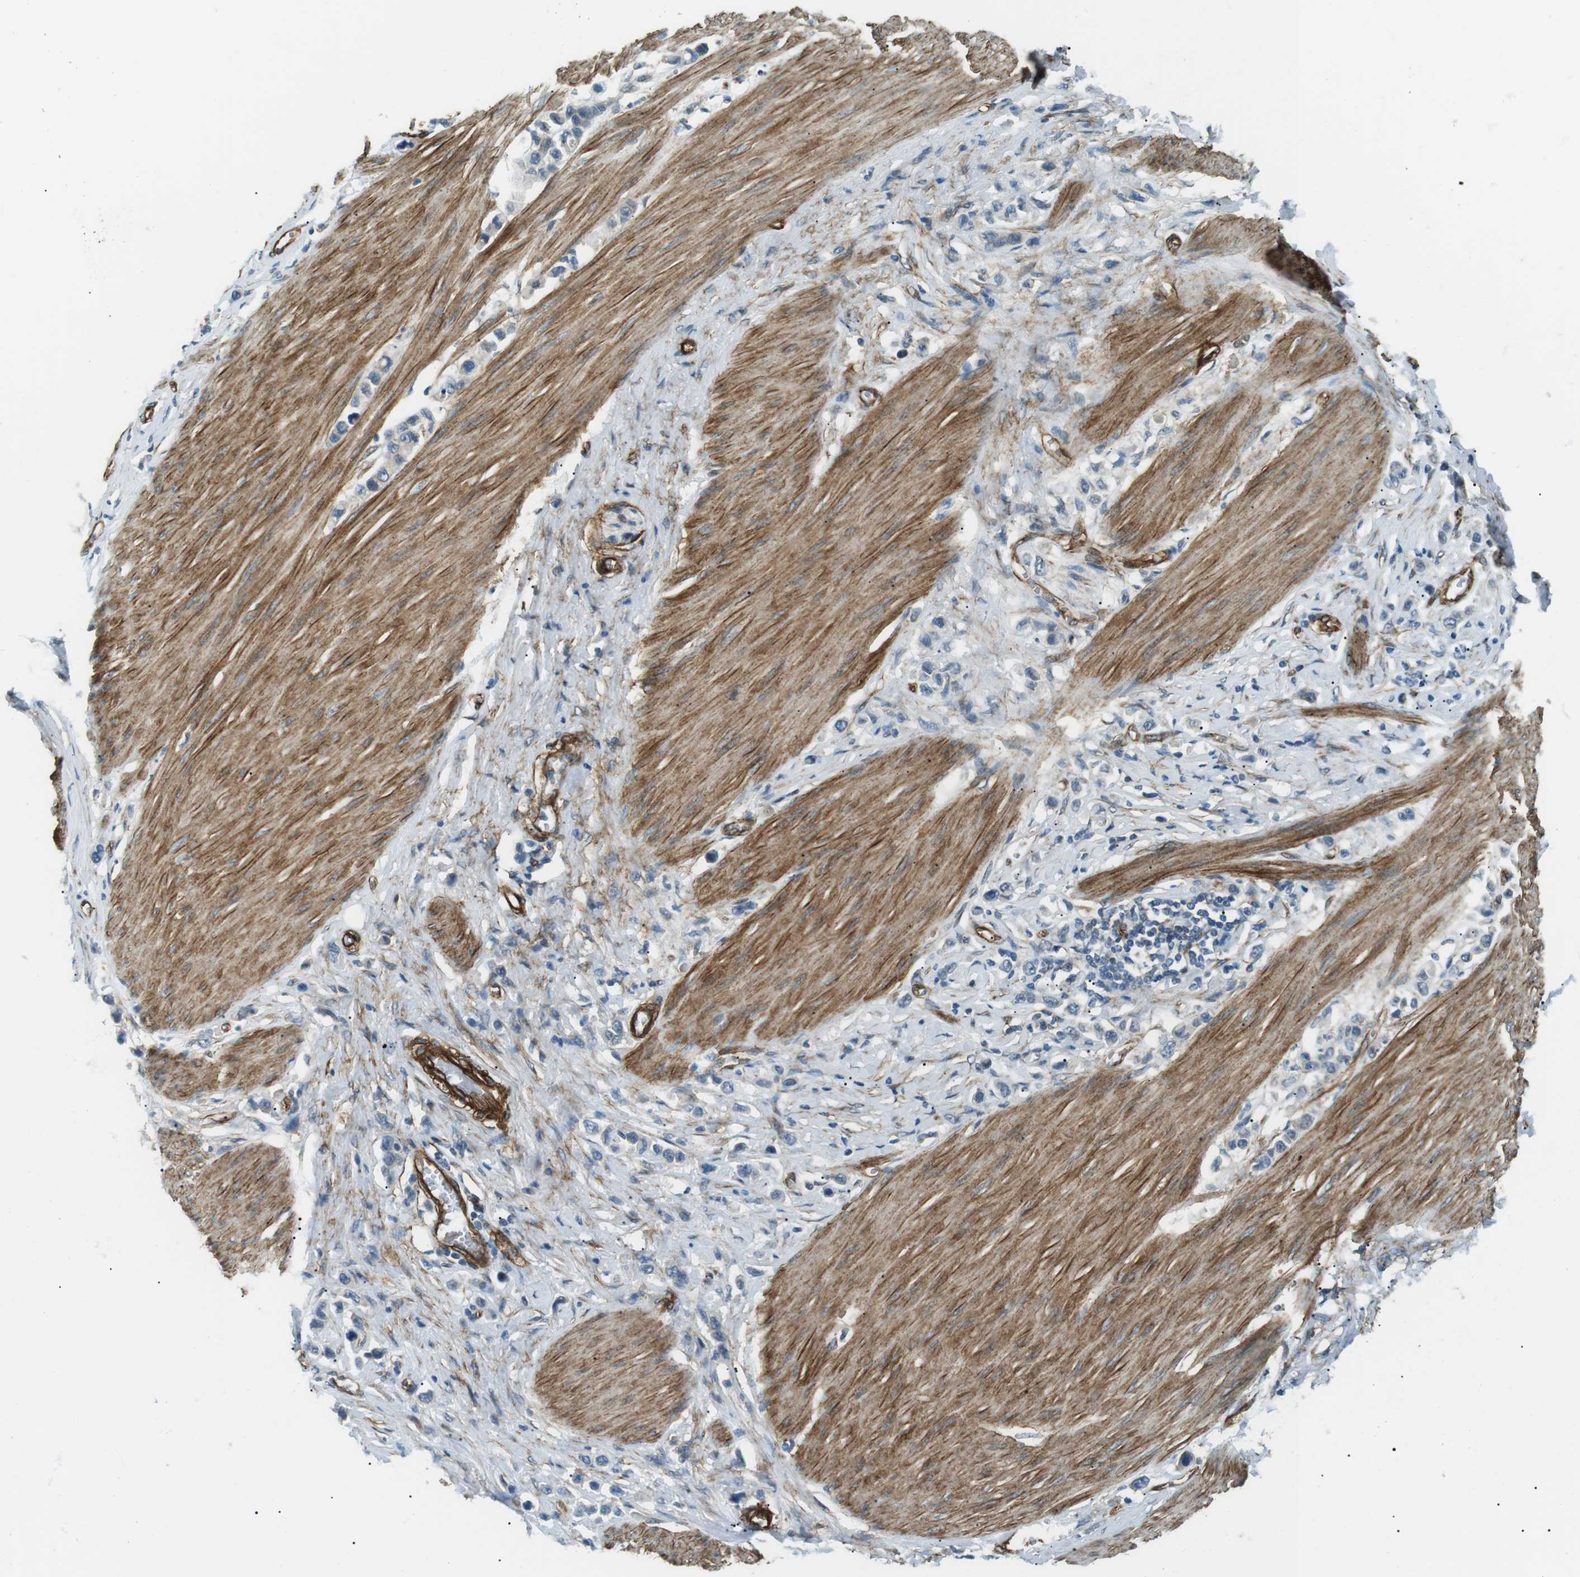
{"staining": {"intensity": "weak", "quantity": "<25%", "location": "cytoplasmic/membranous"}, "tissue": "stomach cancer", "cell_type": "Tumor cells", "image_type": "cancer", "snomed": [{"axis": "morphology", "description": "Adenocarcinoma, NOS"}, {"axis": "topography", "description": "Stomach"}], "caption": "Immunohistochemistry (IHC) of adenocarcinoma (stomach) reveals no positivity in tumor cells.", "gene": "ODR4", "patient": {"sex": "female", "age": 65}}